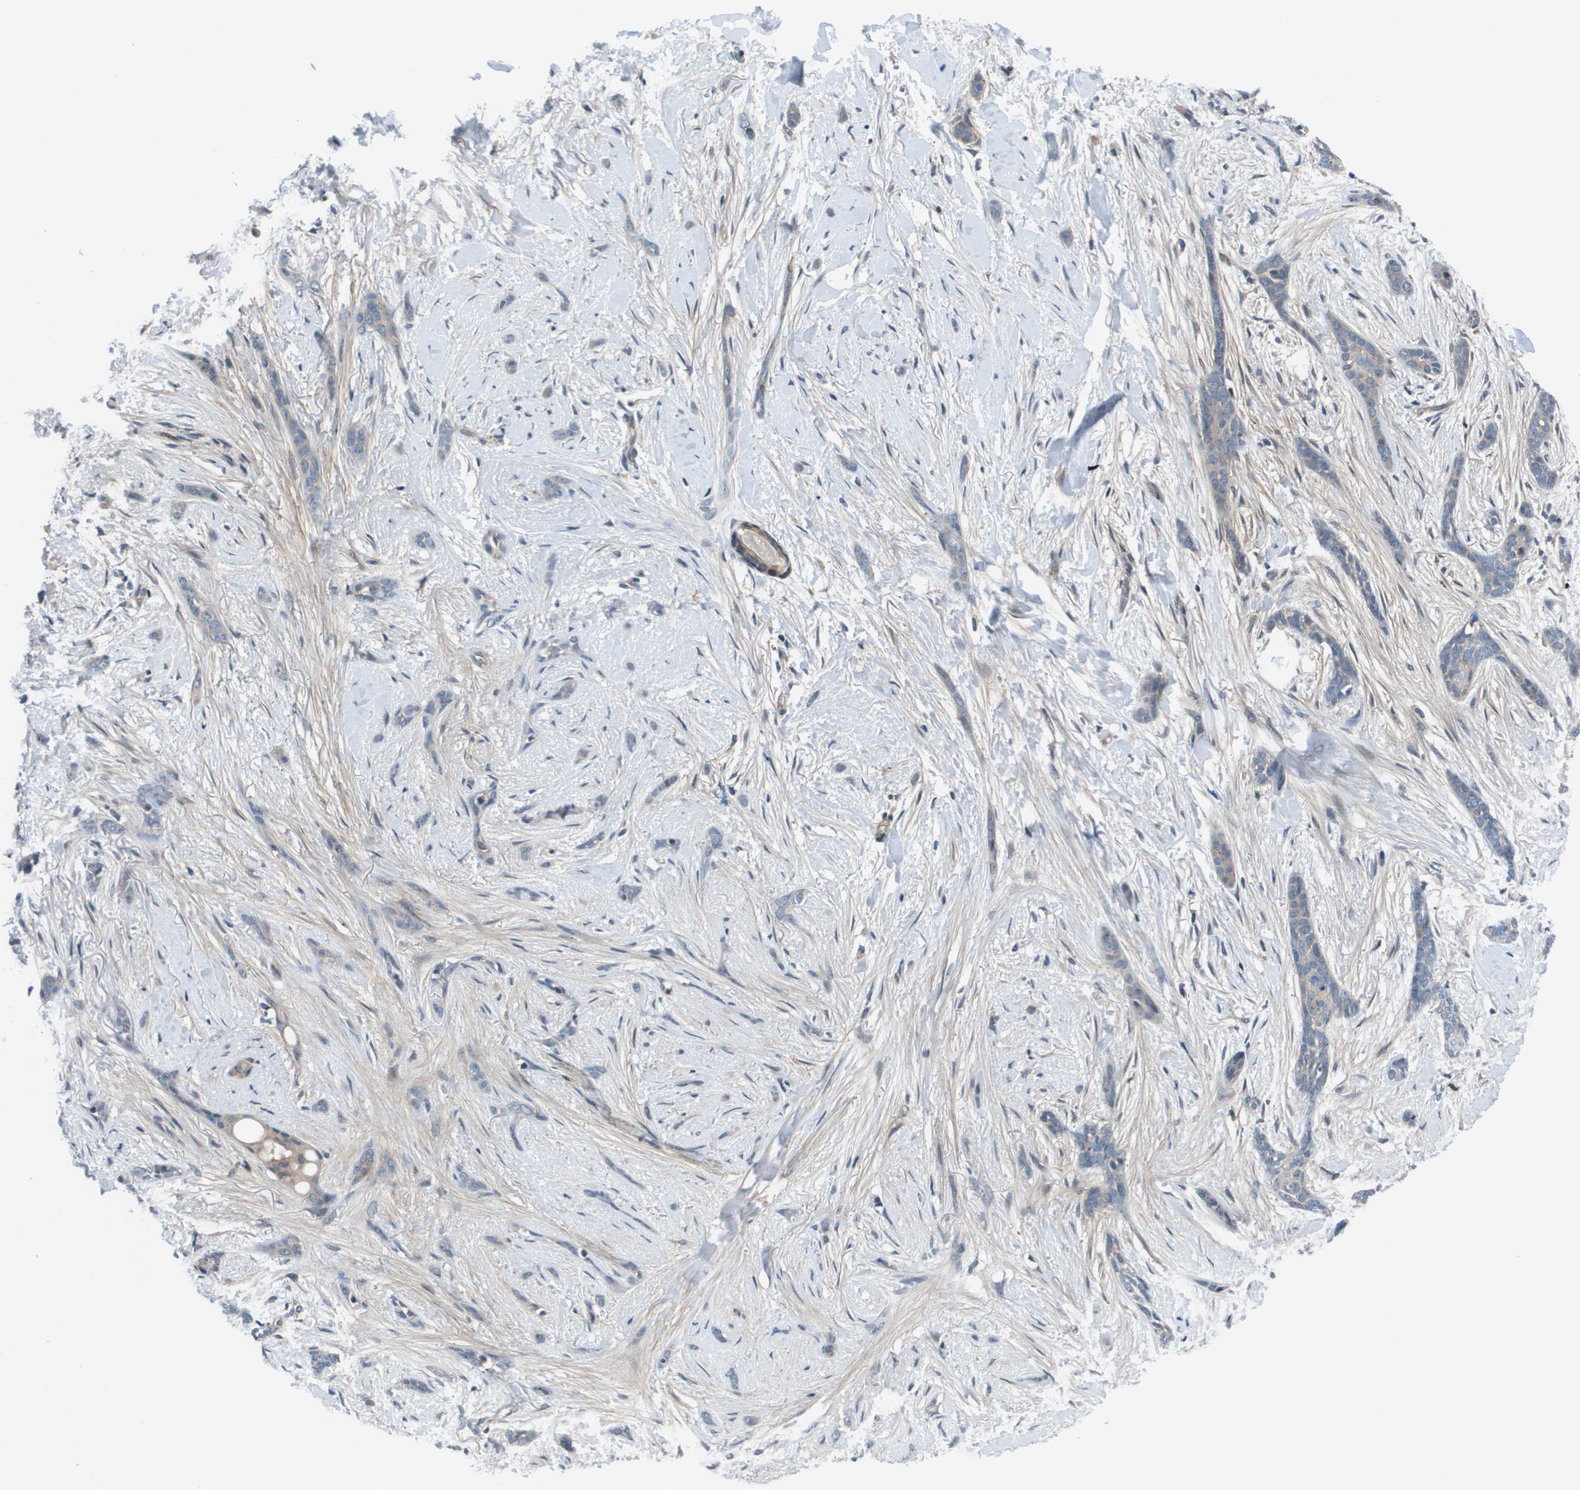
{"staining": {"intensity": "negative", "quantity": "none", "location": "none"}, "tissue": "skin cancer", "cell_type": "Tumor cells", "image_type": "cancer", "snomed": [{"axis": "morphology", "description": "Basal cell carcinoma"}, {"axis": "morphology", "description": "Adnexal tumor, benign"}, {"axis": "topography", "description": "Skin"}], "caption": "Immunohistochemistry (IHC) image of neoplastic tissue: basal cell carcinoma (skin) stained with DAB demonstrates no significant protein positivity in tumor cells.", "gene": "ENPP5", "patient": {"sex": "female", "age": 42}}